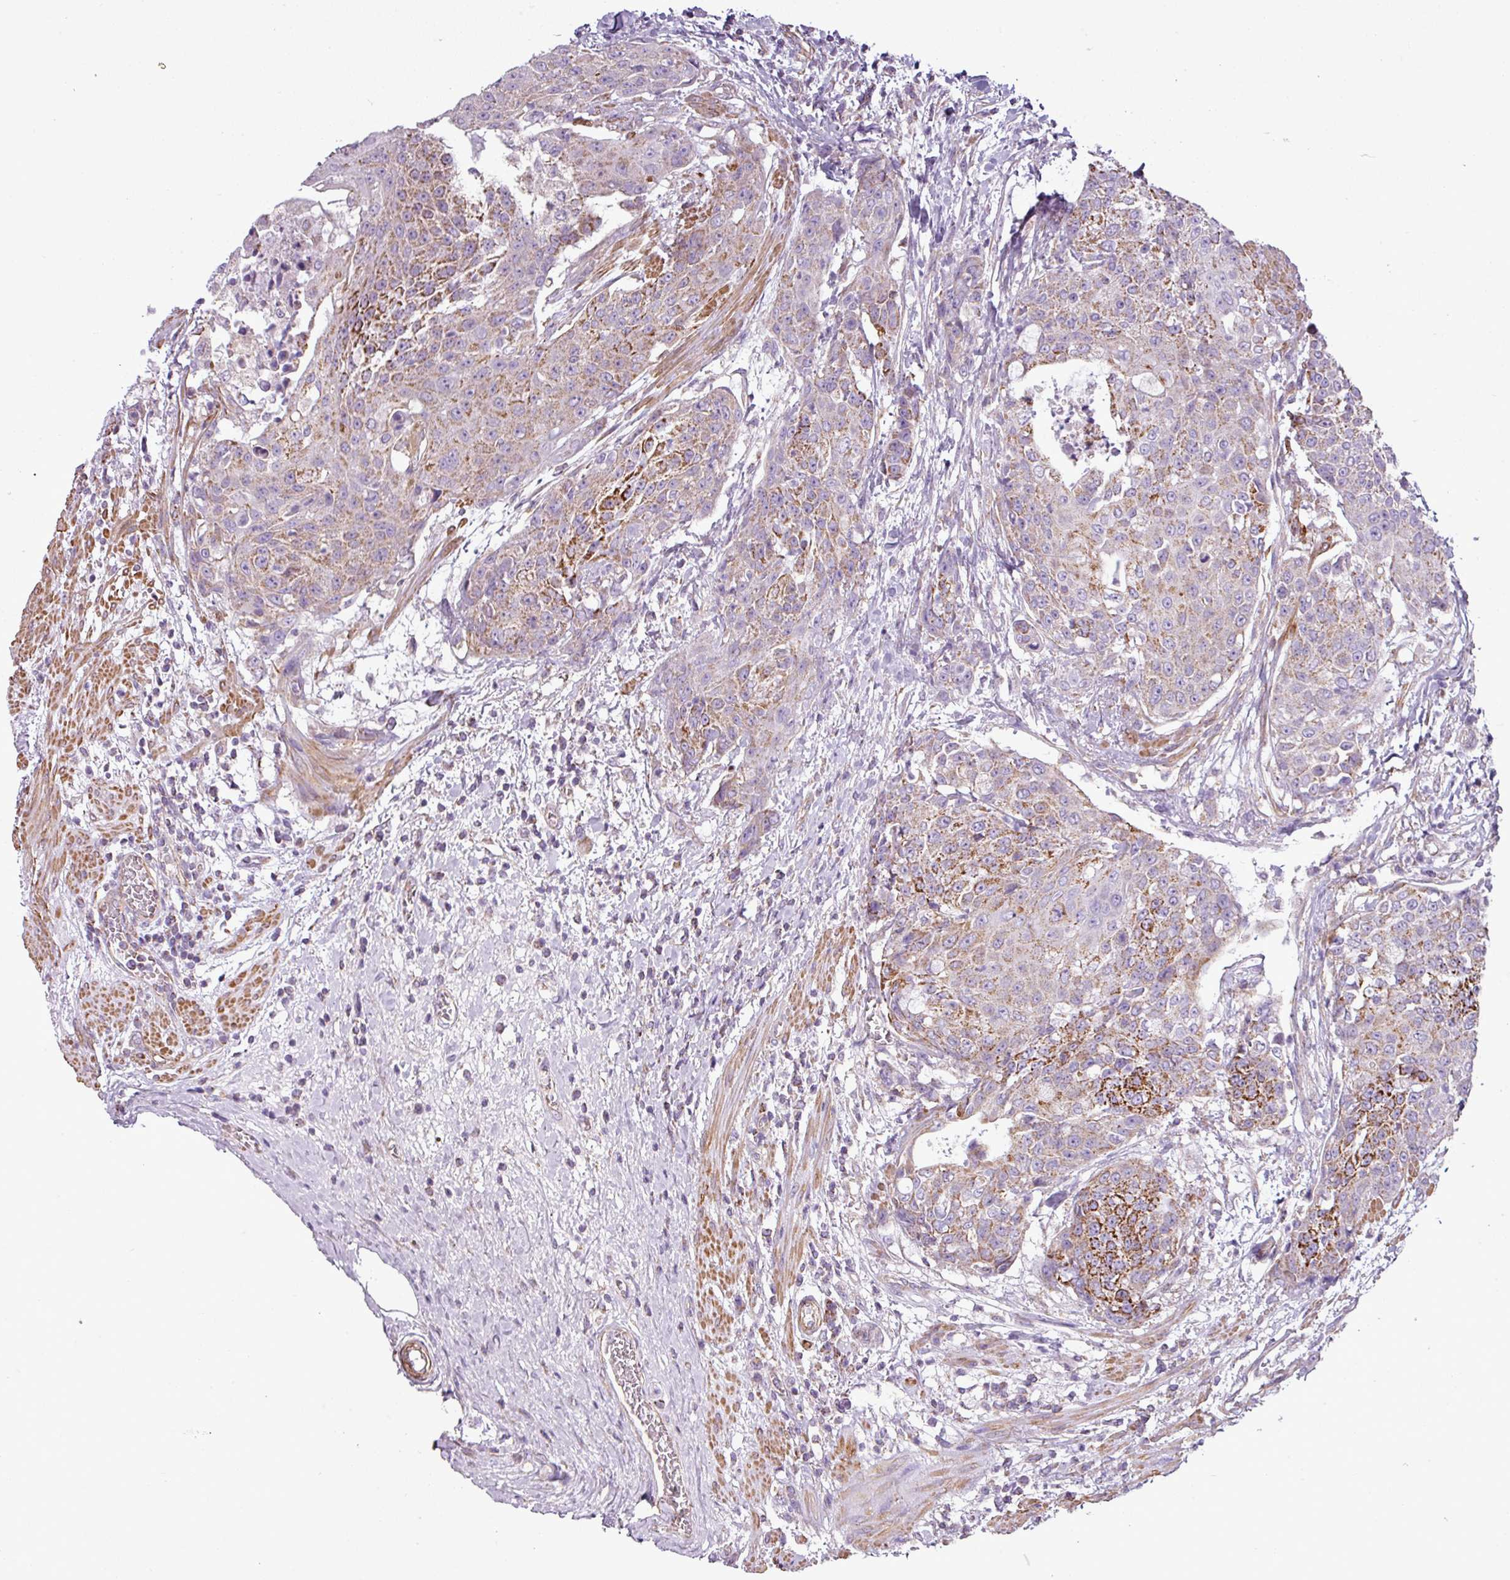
{"staining": {"intensity": "moderate", "quantity": "25%-75%", "location": "cytoplasmic/membranous"}, "tissue": "urothelial cancer", "cell_type": "Tumor cells", "image_type": "cancer", "snomed": [{"axis": "morphology", "description": "Urothelial carcinoma, High grade"}, {"axis": "topography", "description": "Urinary bladder"}], "caption": "Approximately 25%-75% of tumor cells in human urothelial carcinoma (high-grade) demonstrate moderate cytoplasmic/membranous protein positivity as visualized by brown immunohistochemical staining.", "gene": "BTN2A2", "patient": {"sex": "female", "age": 63}}